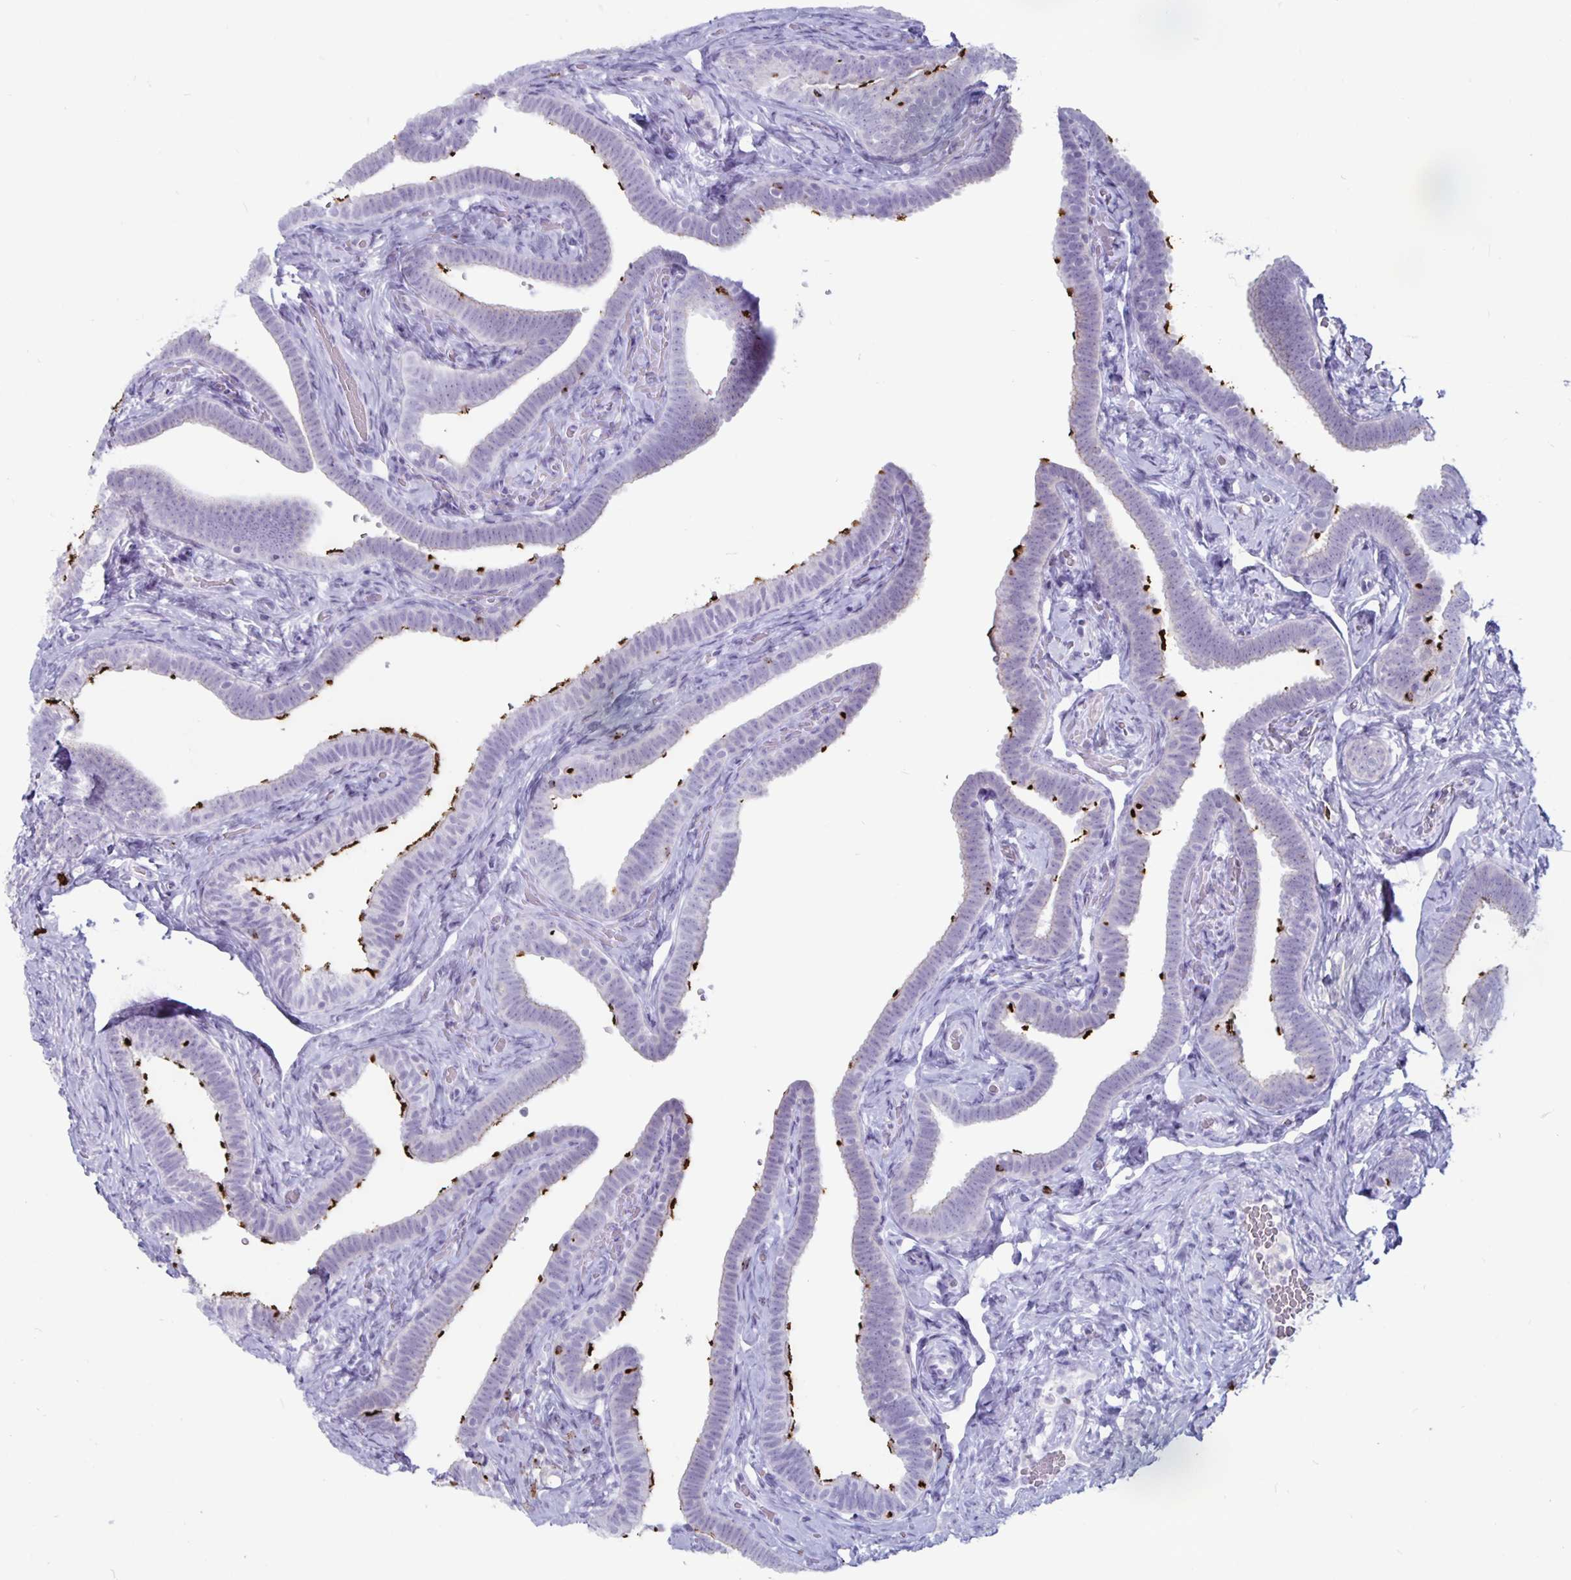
{"staining": {"intensity": "strong", "quantity": "<25%", "location": "cytoplasmic/membranous"}, "tissue": "fallopian tube", "cell_type": "Glandular cells", "image_type": "normal", "snomed": [{"axis": "morphology", "description": "Normal tissue, NOS"}, {"axis": "topography", "description": "Fallopian tube"}], "caption": "IHC (DAB (3,3'-diaminobenzidine)) staining of normal fallopian tube shows strong cytoplasmic/membranous protein staining in approximately <25% of glandular cells. The protein is shown in brown color, while the nuclei are stained blue.", "gene": "GZMK", "patient": {"sex": "female", "age": 69}}